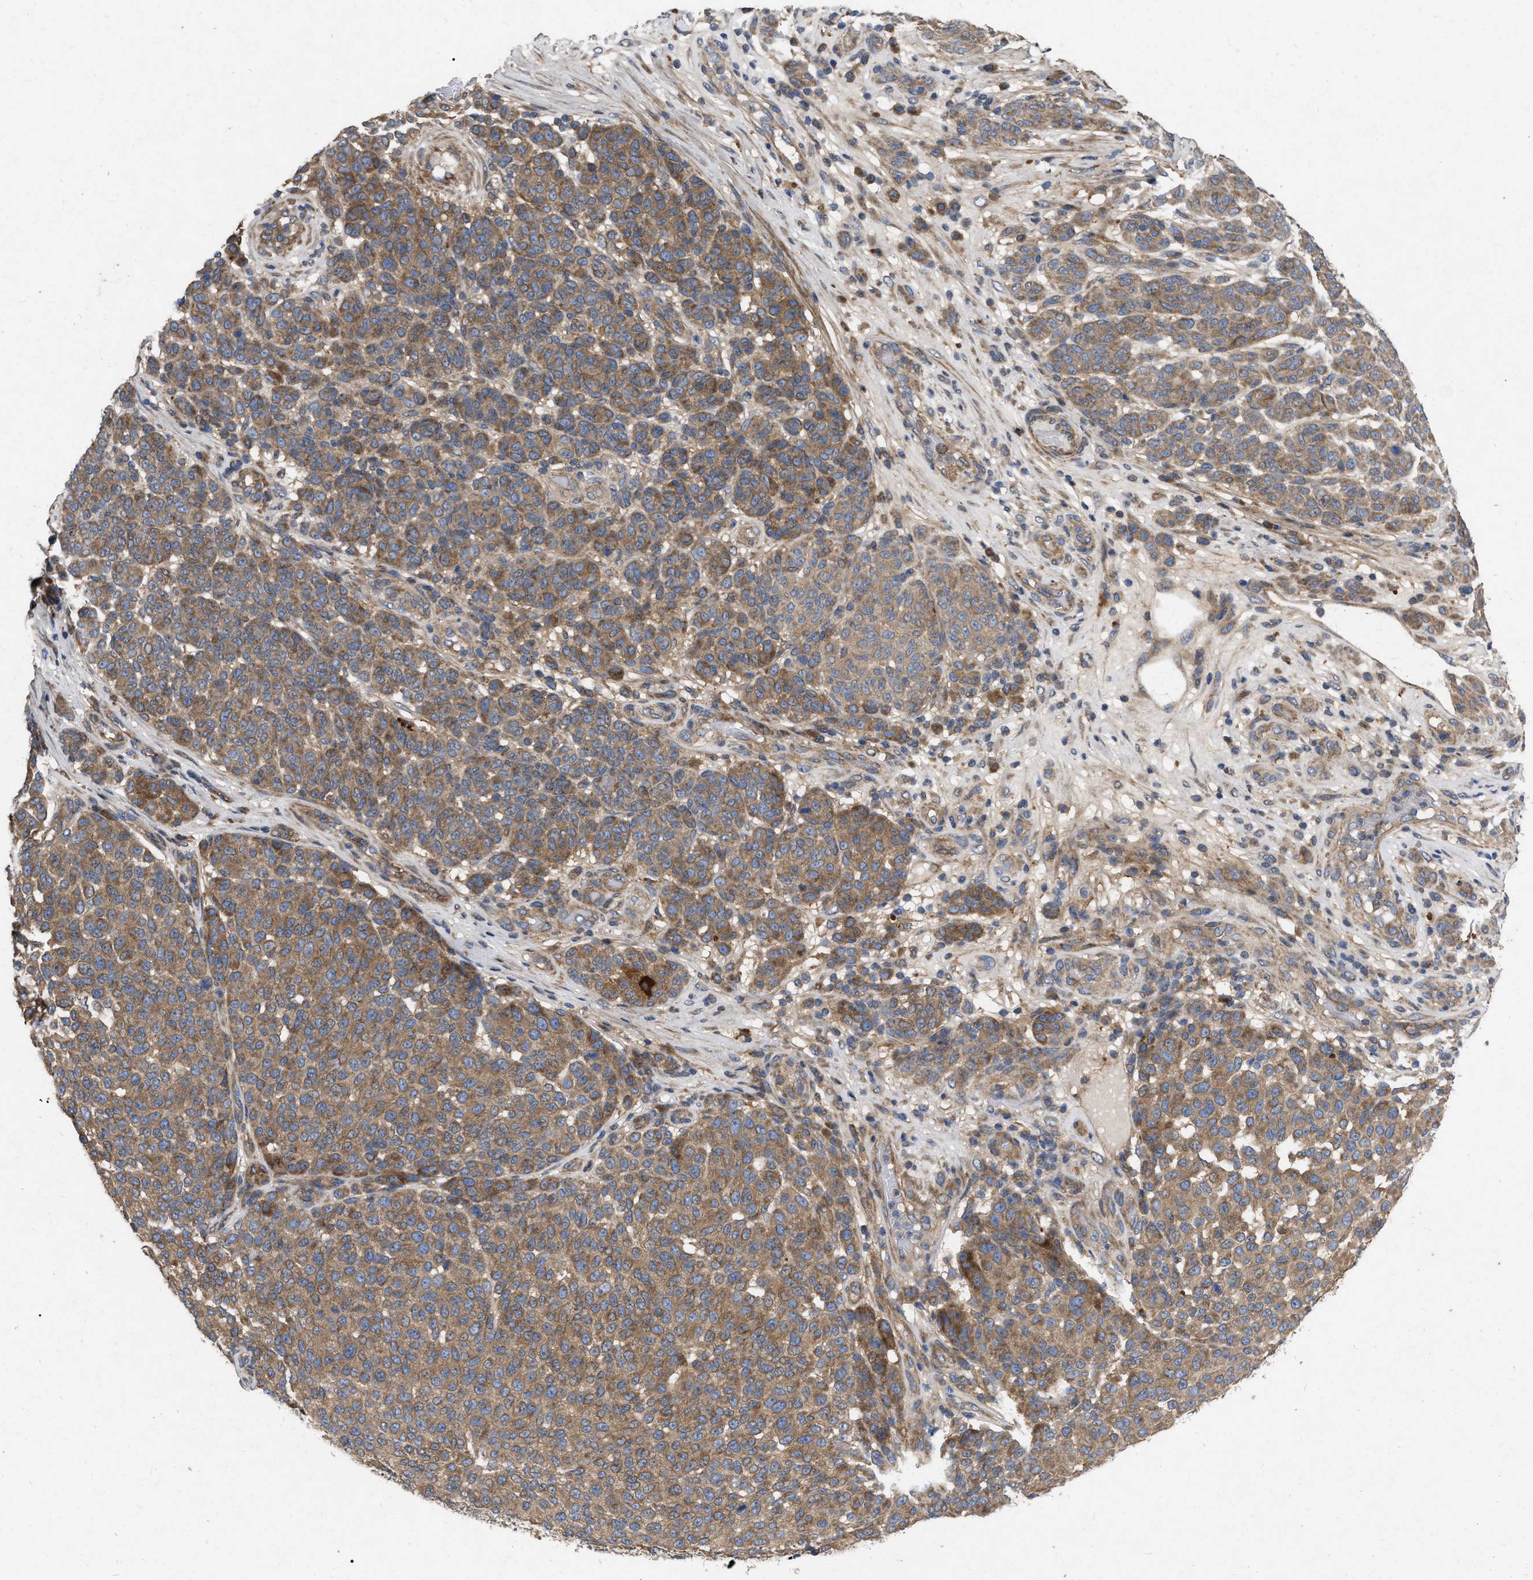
{"staining": {"intensity": "moderate", "quantity": ">75%", "location": "cytoplasmic/membranous"}, "tissue": "melanoma", "cell_type": "Tumor cells", "image_type": "cancer", "snomed": [{"axis": "morphology", "description": "Malignant melanoma, NOS"}, {"axis": "topography", "description": "Skin"}], "caption": "Melanoma tissue displays moderate cytoplasmic/membranous staining in about >75% of tumor cells (brown staining indicates protein expression, while blue staining denotes nuclei).", "gene": "CDKN2C", "patient": {"sex": "male", "age": 59}}